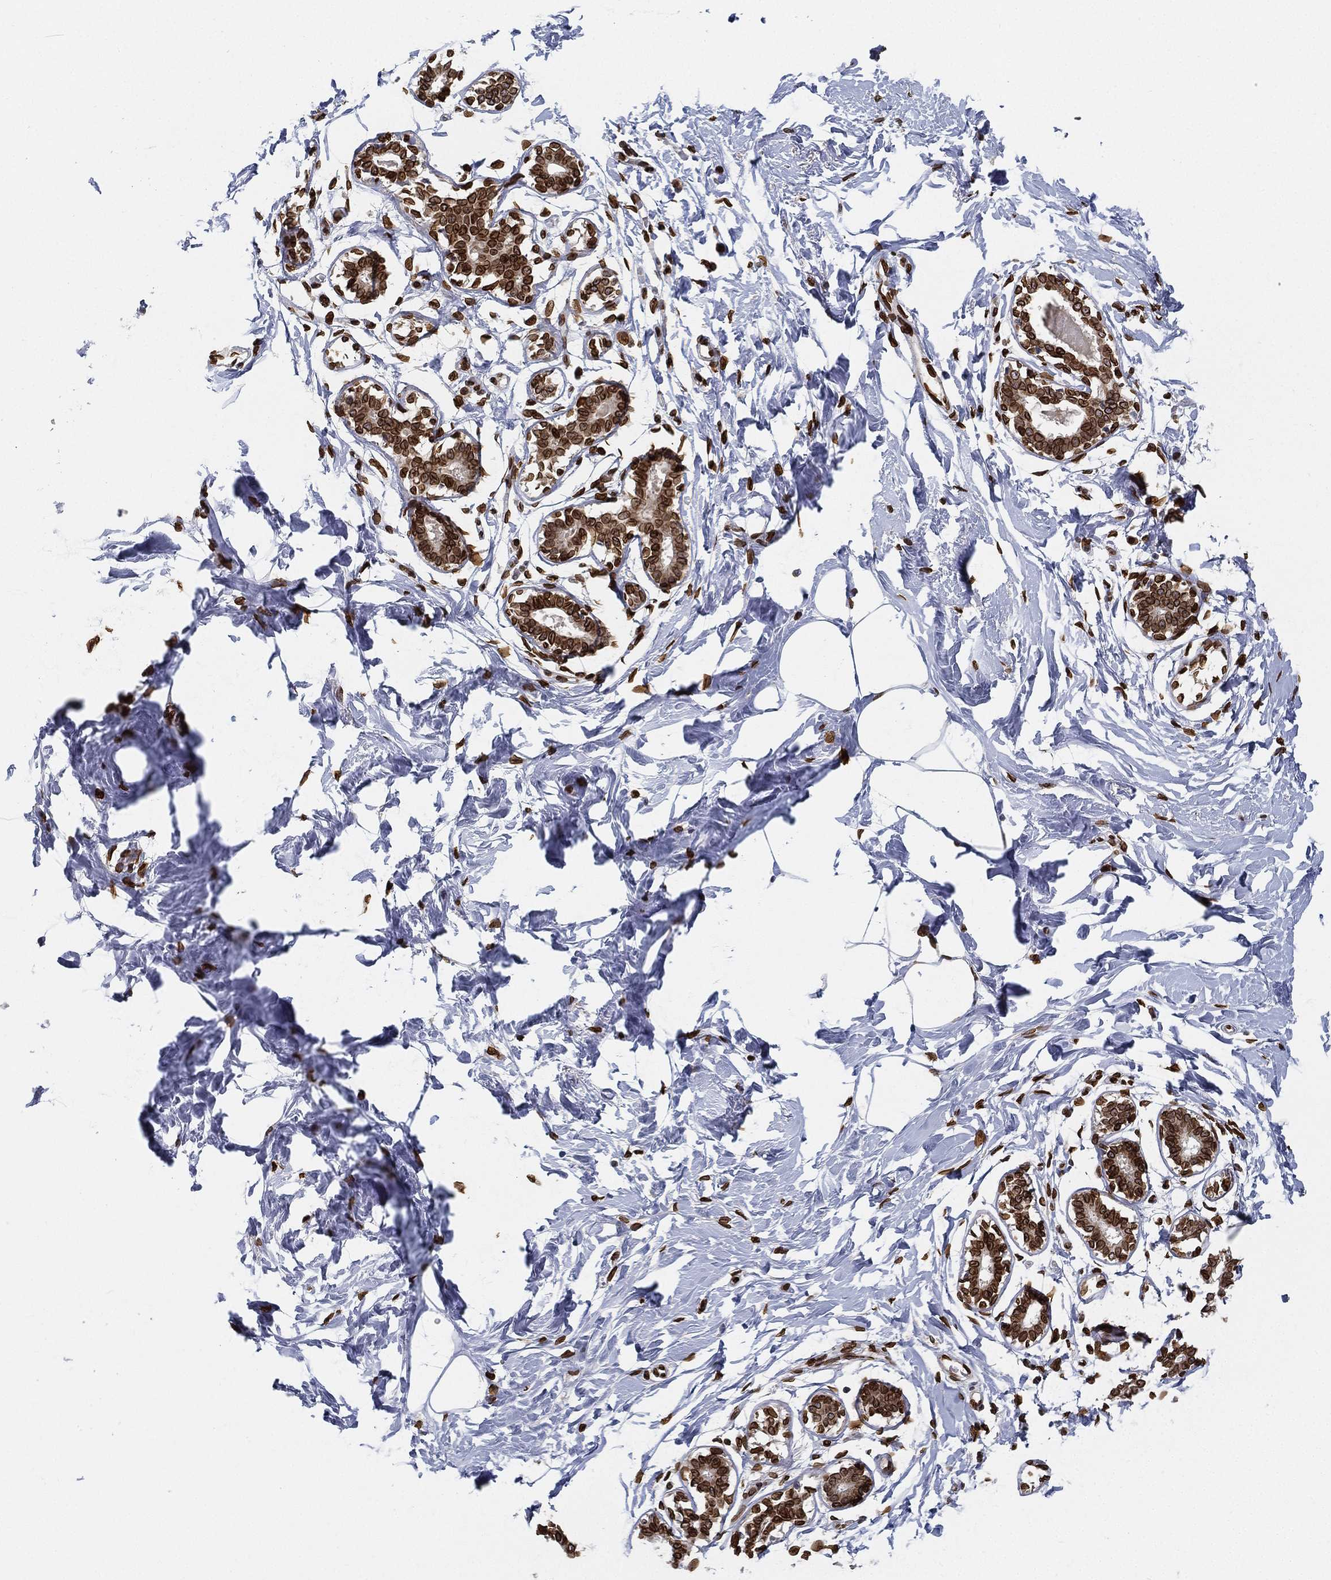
{"staining": {"intensity": "strong", "quantity": ">75%", "location": "nuclear"}, "tissue": "breast", "cell_type": "Adipocytes", "image_type": "normal", "snomed": [{"axis": "morphology", "description": "Normal tissue, NOS"}, {"axis": "morphology", "description": "Lobular carcinoma, in situ"}, {"axis": "topography", "description": "Breast"}], "caption": "Brown immunohistochemical staining in benign human breast shows strong nuclear staining in approximately >75% of adipocytes.", "gene": "PALB2", "patient": {"sex": "female", "age": 35}}